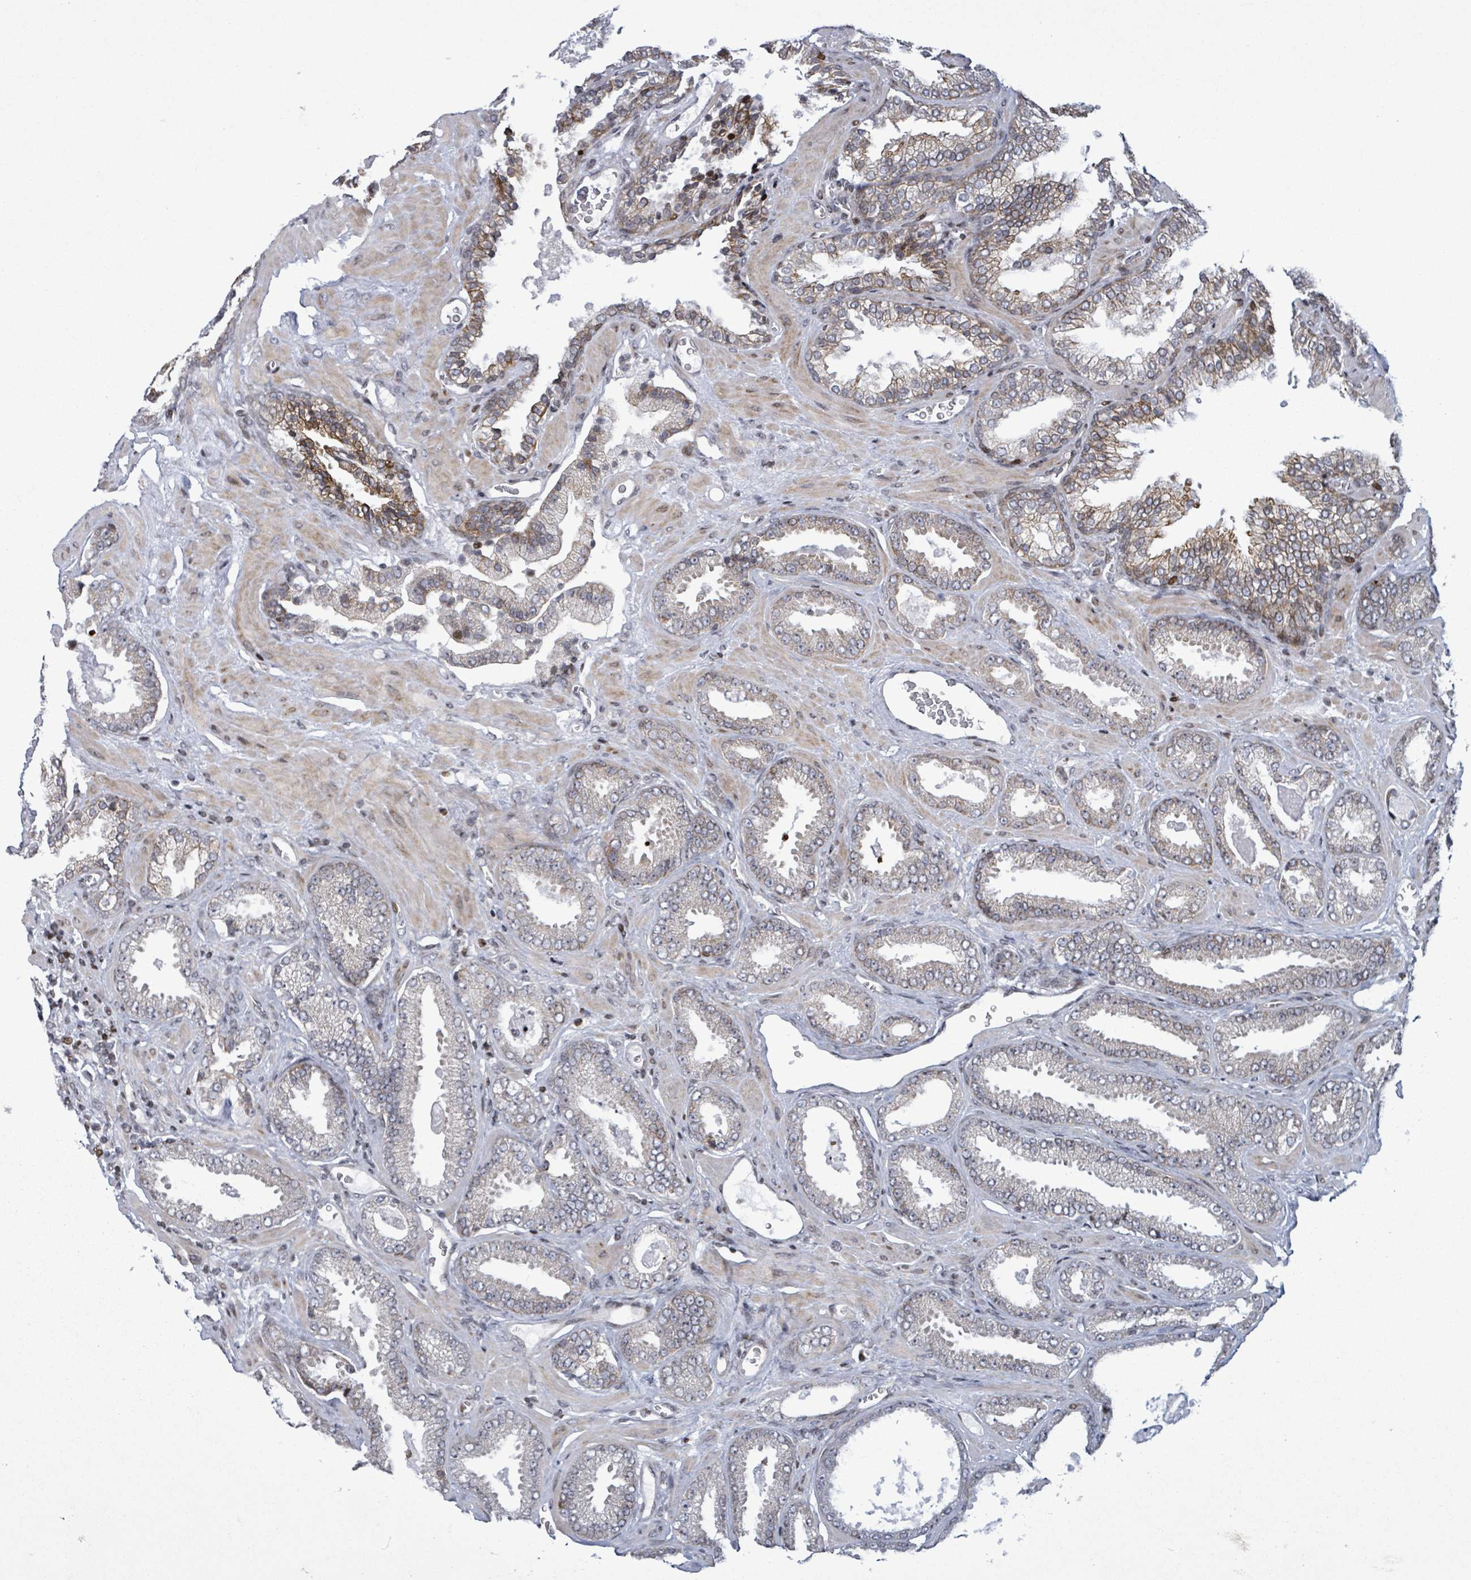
{"staining": {"intensity": "weak", "quantity": "<25%", "location": "cytoplasmic/membranous"}, "tissue": "prostate cancer", "cell_type": "Tumor cells", "image_type": "cancer", "snomed": [{"axis": "morphology", "description": "Adenocarcinoma, Low grade"}, {"axis": "topography", "description": "Prostate"}], "caption": "The histopathology image reveals no significant positivity in tumor cells of prostate cancer.", "gene": "FNDC4", "patient": {"sex": "male", "age": 62}}